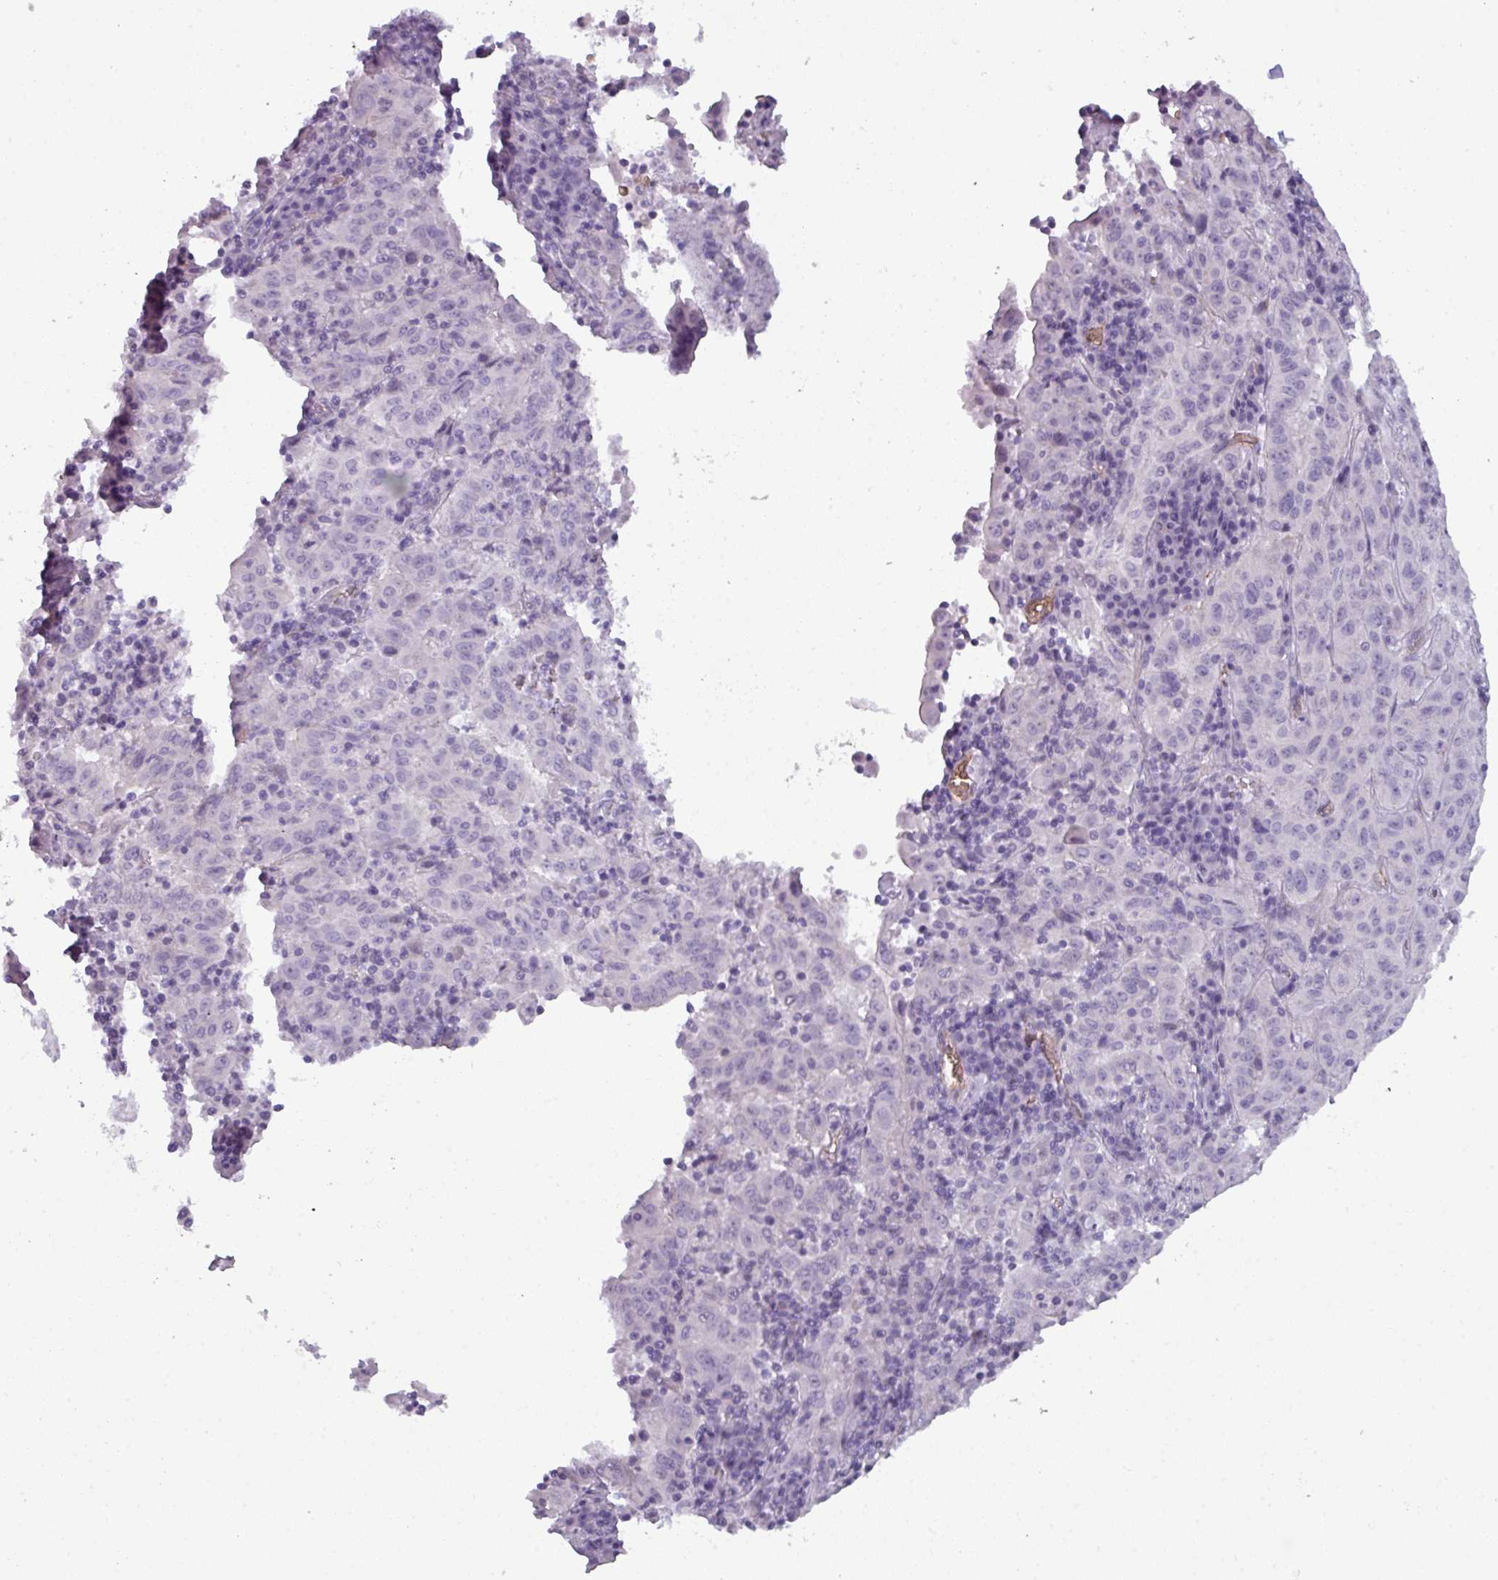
{"staining": {"intensity": "negative", "quantity": "none", "location": "none"}, "tissue": "pancreatic cancer", "cell_type": "Tumor cells", "image_type": "cancer", "snomed": [{"axis": "morphology", "description": "Adenocarcinoma, NOS"}, {"axis": "topography", "description": "Pancreas"}], "caption": "Tumor cells are negative for protein expression in human pancreatic cancer (adenocarcinoma).", "gene": "AREL1", "patient": {"sex": "male", "age": 63}}